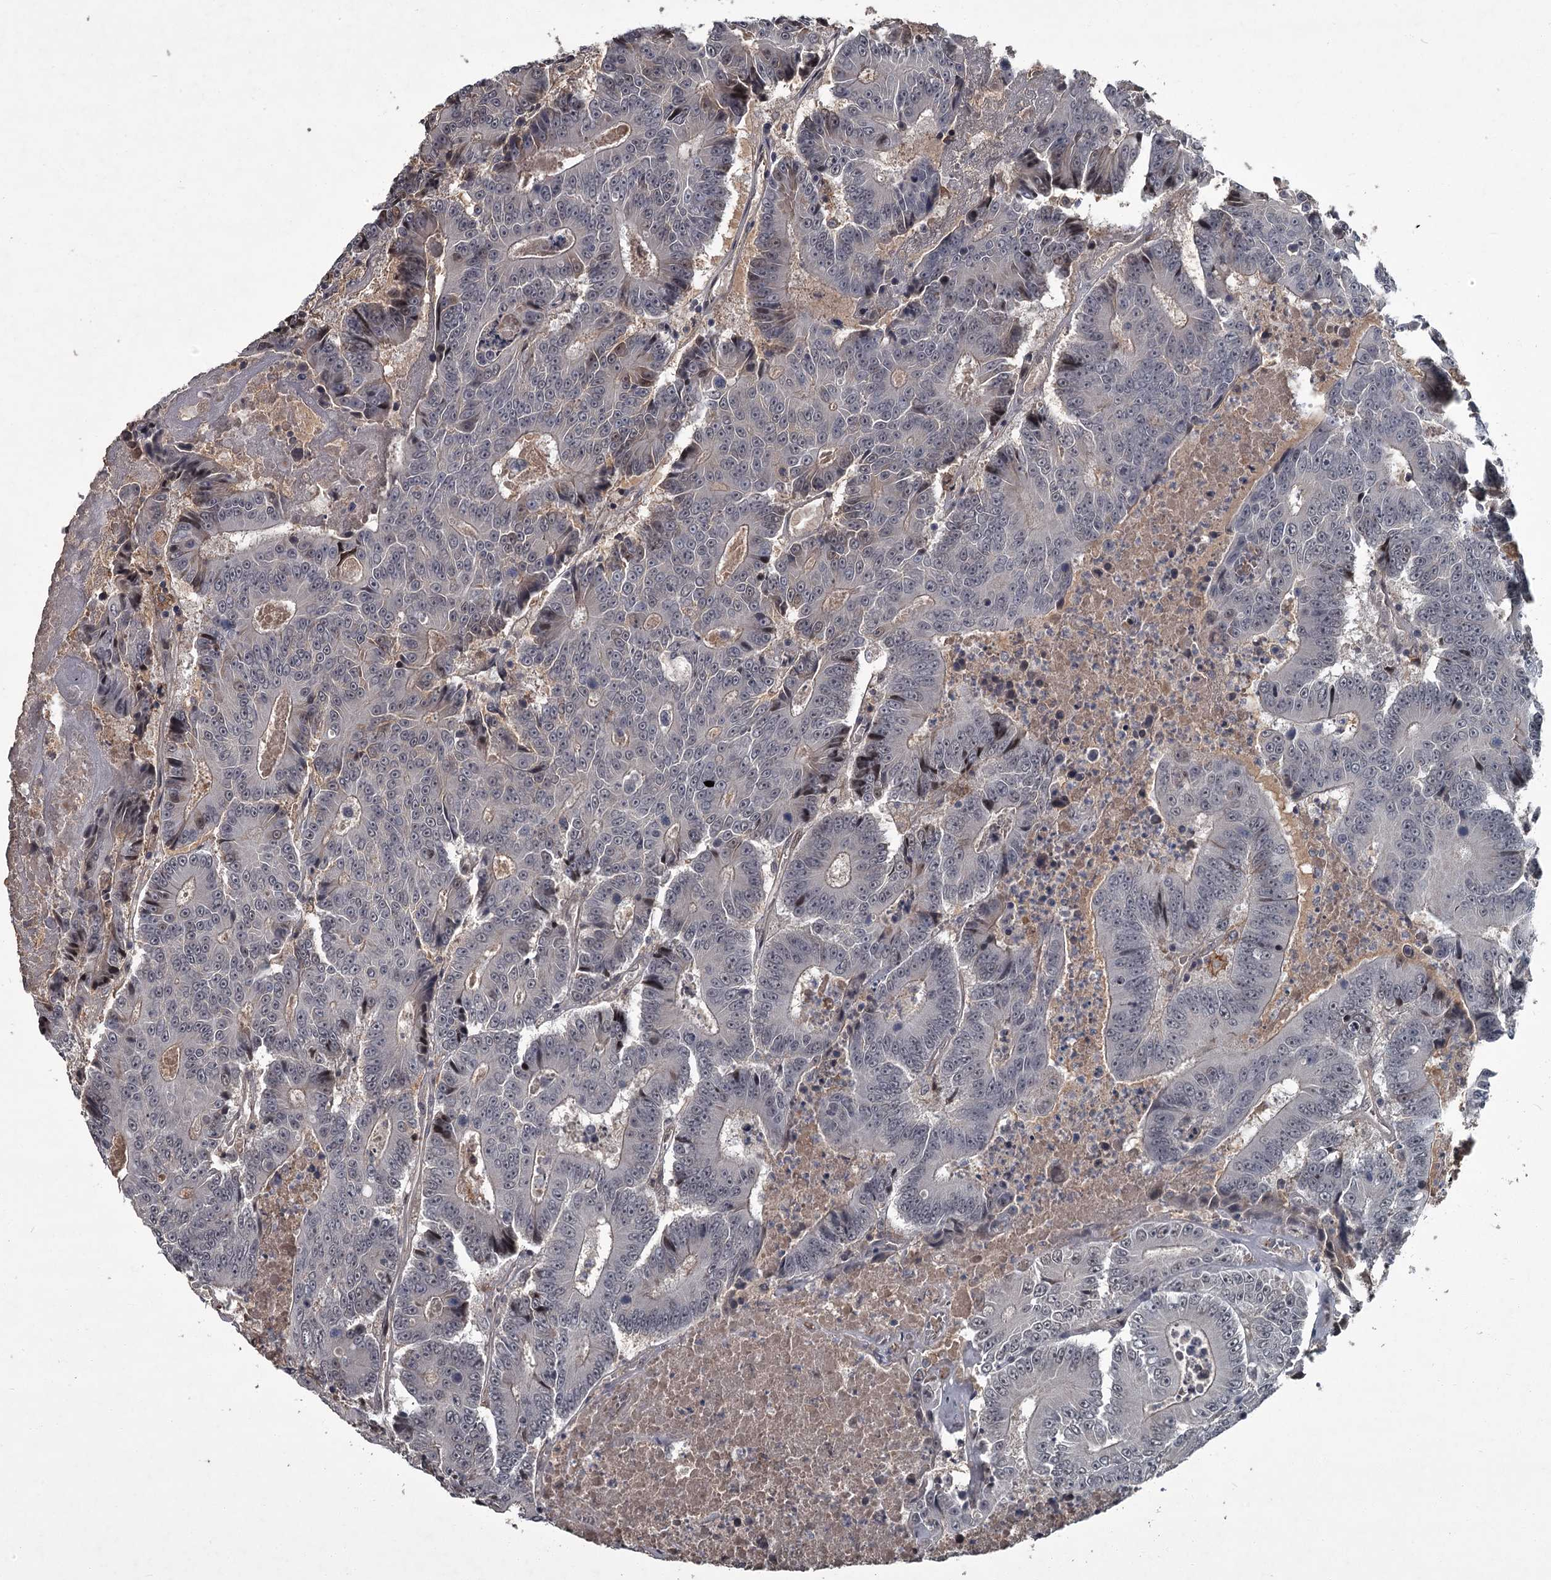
{"staining": {"intensity": "negative", "quantity": "none", "location": "none"}, "tissue": "colorectal cancer", "cell_type": "Tumor cells", "image_type": "cancer", "snomed": [{"axis": "morphology", "description": "Adenocarcinoma, NOS"}, {"axis": "topography", "description": "Colon"}], "caption": "This photomicrograph is of colorectal cancer (adenocarcinoma) stained with IHC to label a protein in brown with the nuclei are counter-stained blue. There is no staining in tumor cells.", "gene": "FLVCR2", "patient": {"sex": "male", "age": 83}}